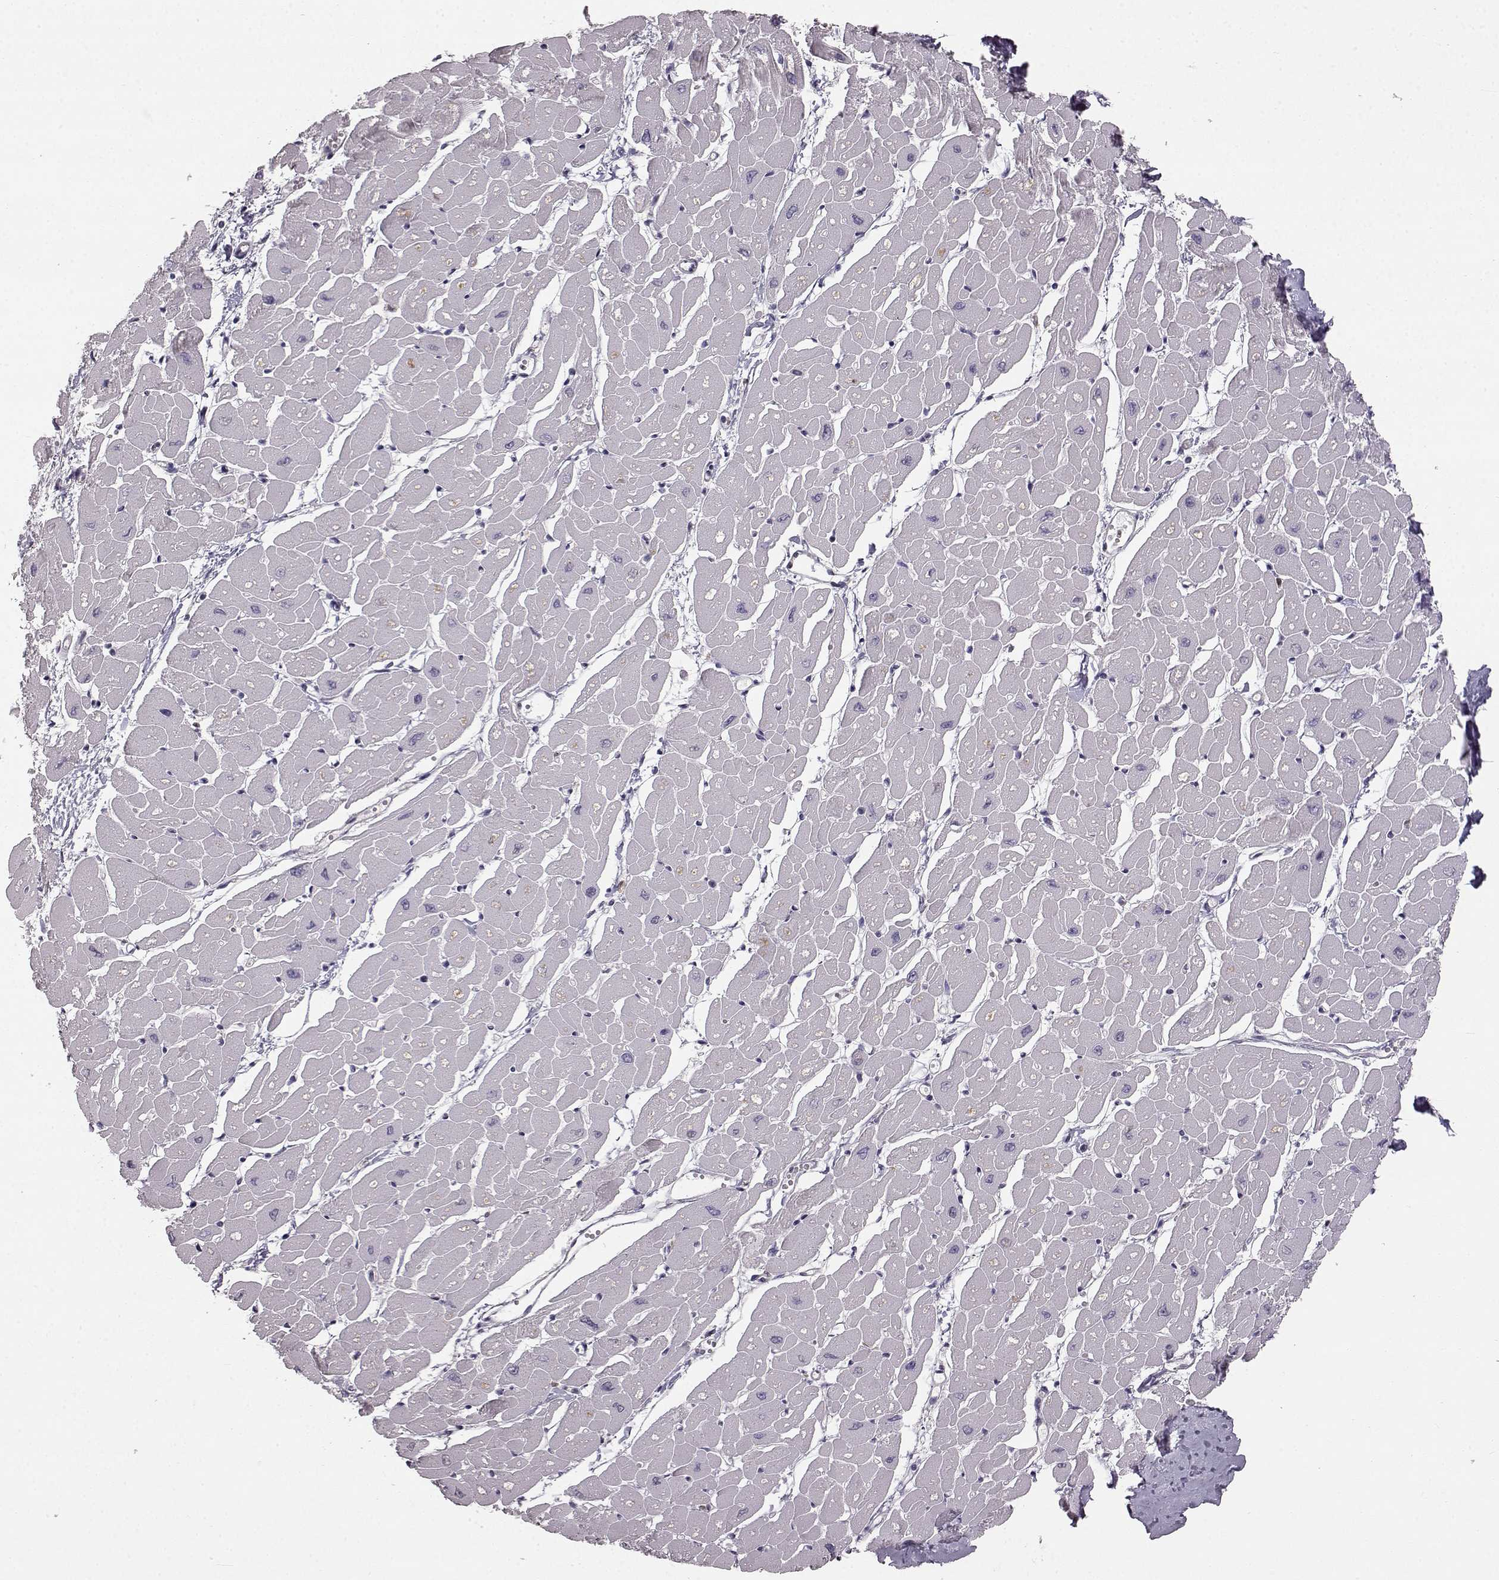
{"staining": {"intensity": "negative", "quantity": "none", "location": "none"}, "tissue": "heart muscle", "cell_type": "Cardiomyocytes", "image_type": "normal", "snomed": [{"axis": "morphology", "description": "Normal tissue, NOS"}, {"axis": "topography", "description": "Heart"}], "caption": "Cardiomyocytes show no significant protein staining in unremarkable heart muscle.", "gene": "SPAG17", "patient": {"sex": "male", "age": 57}}